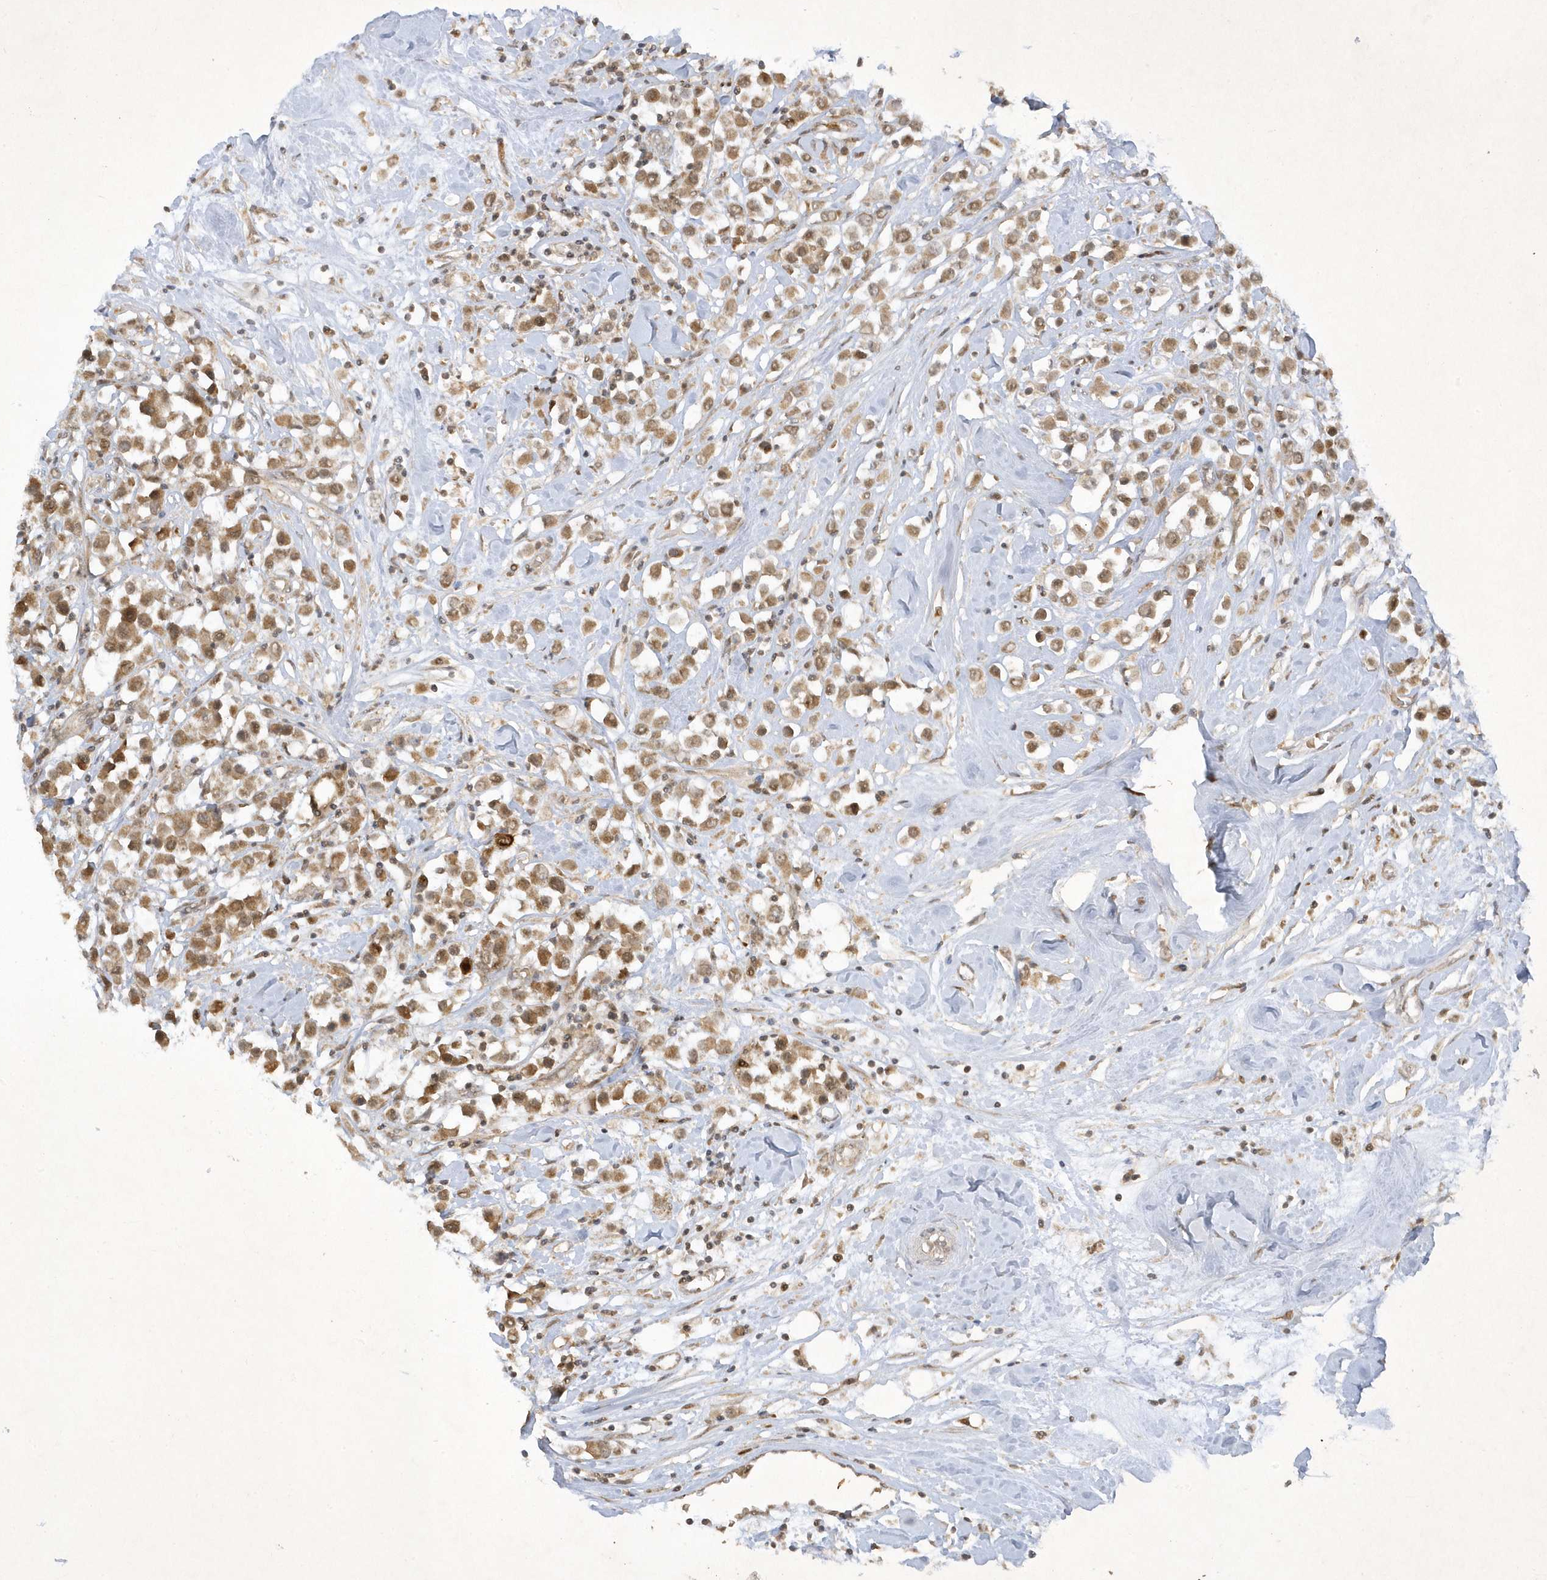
{"staining": {"intensity": "moderate", "quantity": ">75%", "location": "cytoplasmic/membranous"}, "tissue": "breast cancer", "cell_type": "Tumor cells", "image_type": "cancer", "snomed": [{"axis": "morphology", "description": "Duct carcinoma"}, {"axis": "topography", "description": "Breast"}], "caption": "About >75% of tumor cells in human breast cancer demonstrate moderate cytoplasmic/membranous protein positivity as visualized by brown immunohistochemical staining.", "gene": "ZNF213", "patient": {"sex": "female", "age": 61}}